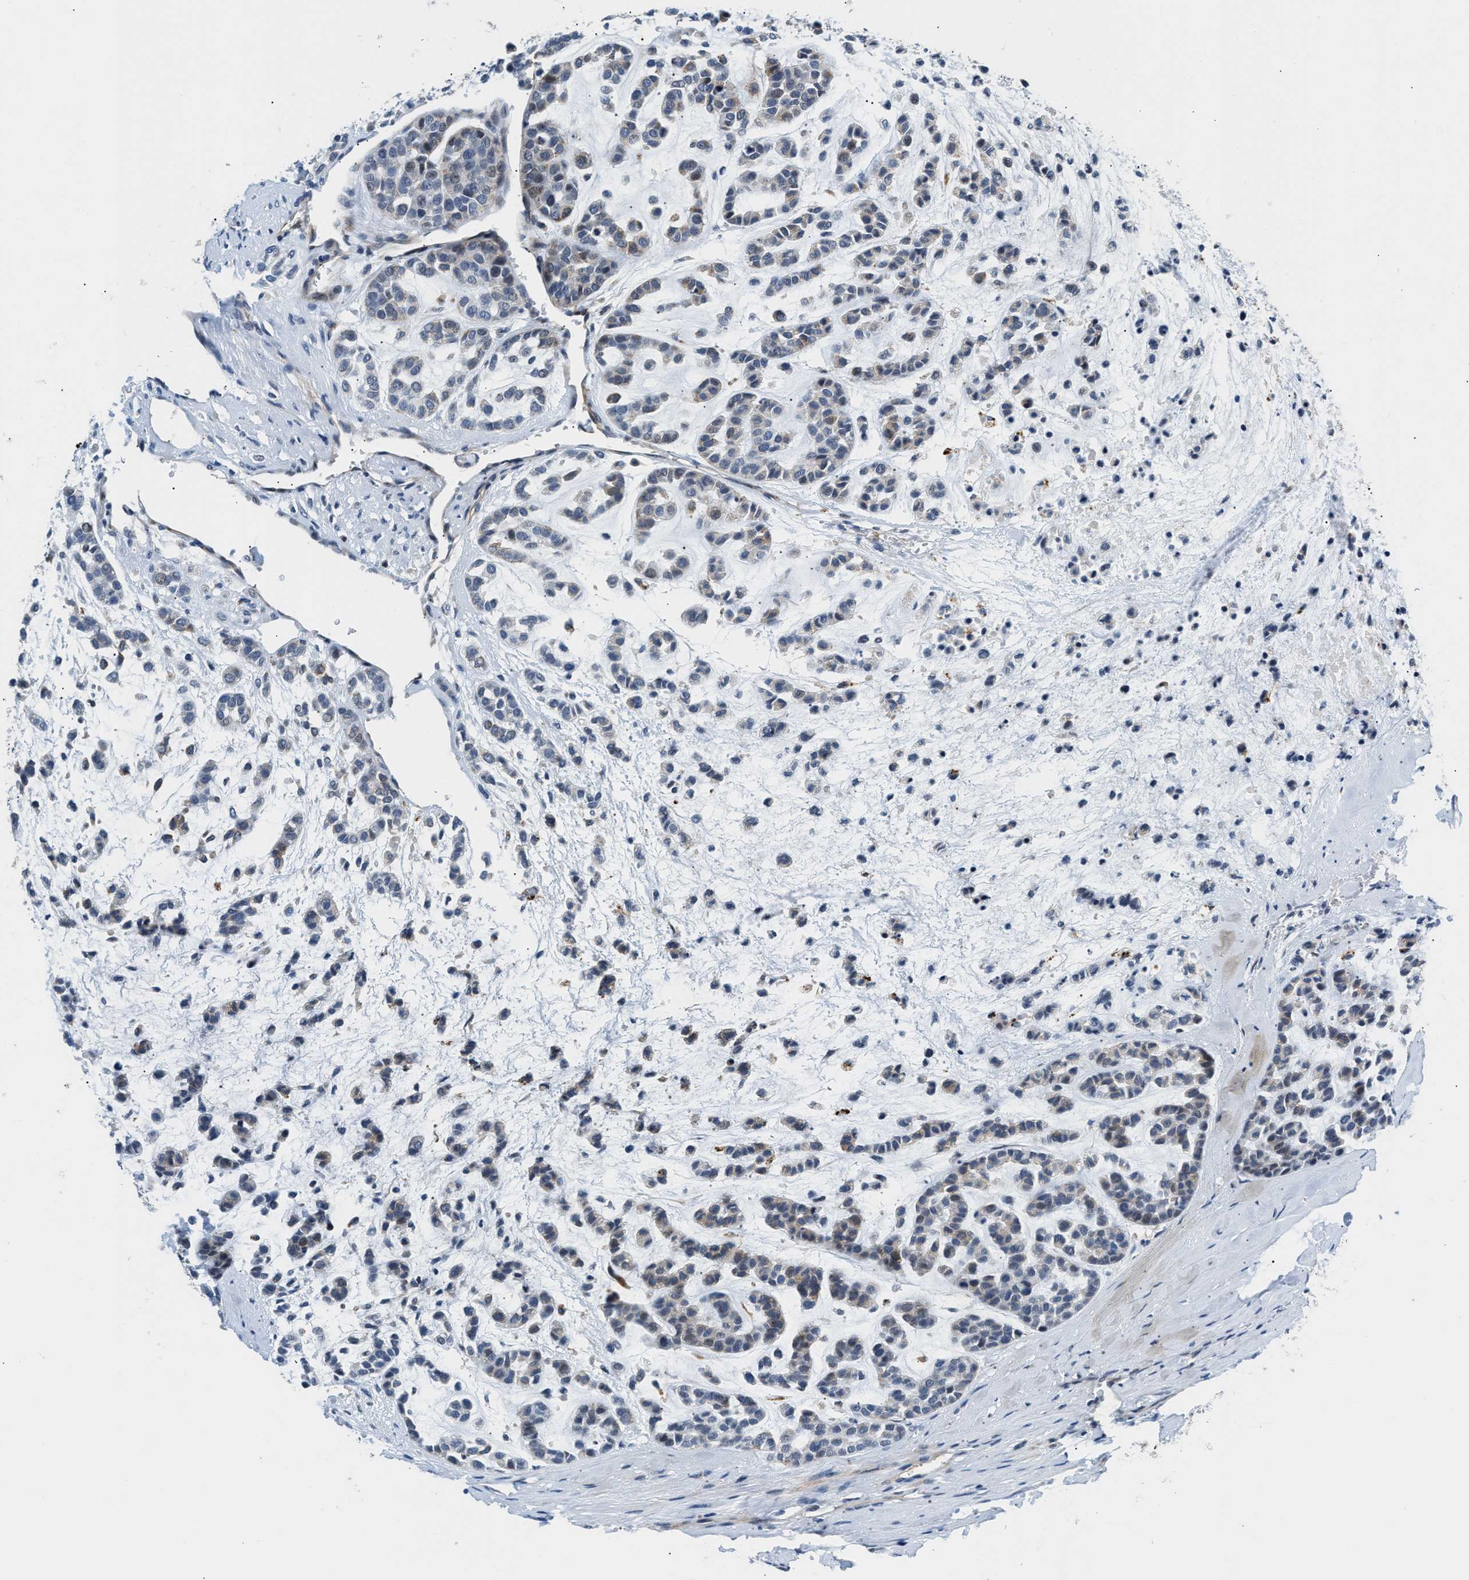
{"staining": {"intensity": "weak", "quantity": "<25%", "location": "cytoplasmic/membranous"}, "tissue": "head and neck cancer", "cell_type": "Tumor cells", "image_type": "cancer", "snomed": [{"axis": "morphology", "description": "Adenocarcinoma, NOS"}, {"axis": "morphology", "description": "Adenoma, NOS"}, {"axis": "topography", "description": "Head-Neck"}], "caption": "Immunohistochemical staining of human head and neck cancer exhibits no significant positivity in tumor cells.", "gene": "PPM1H", "patient": {"sex": "female", "age": 55}}